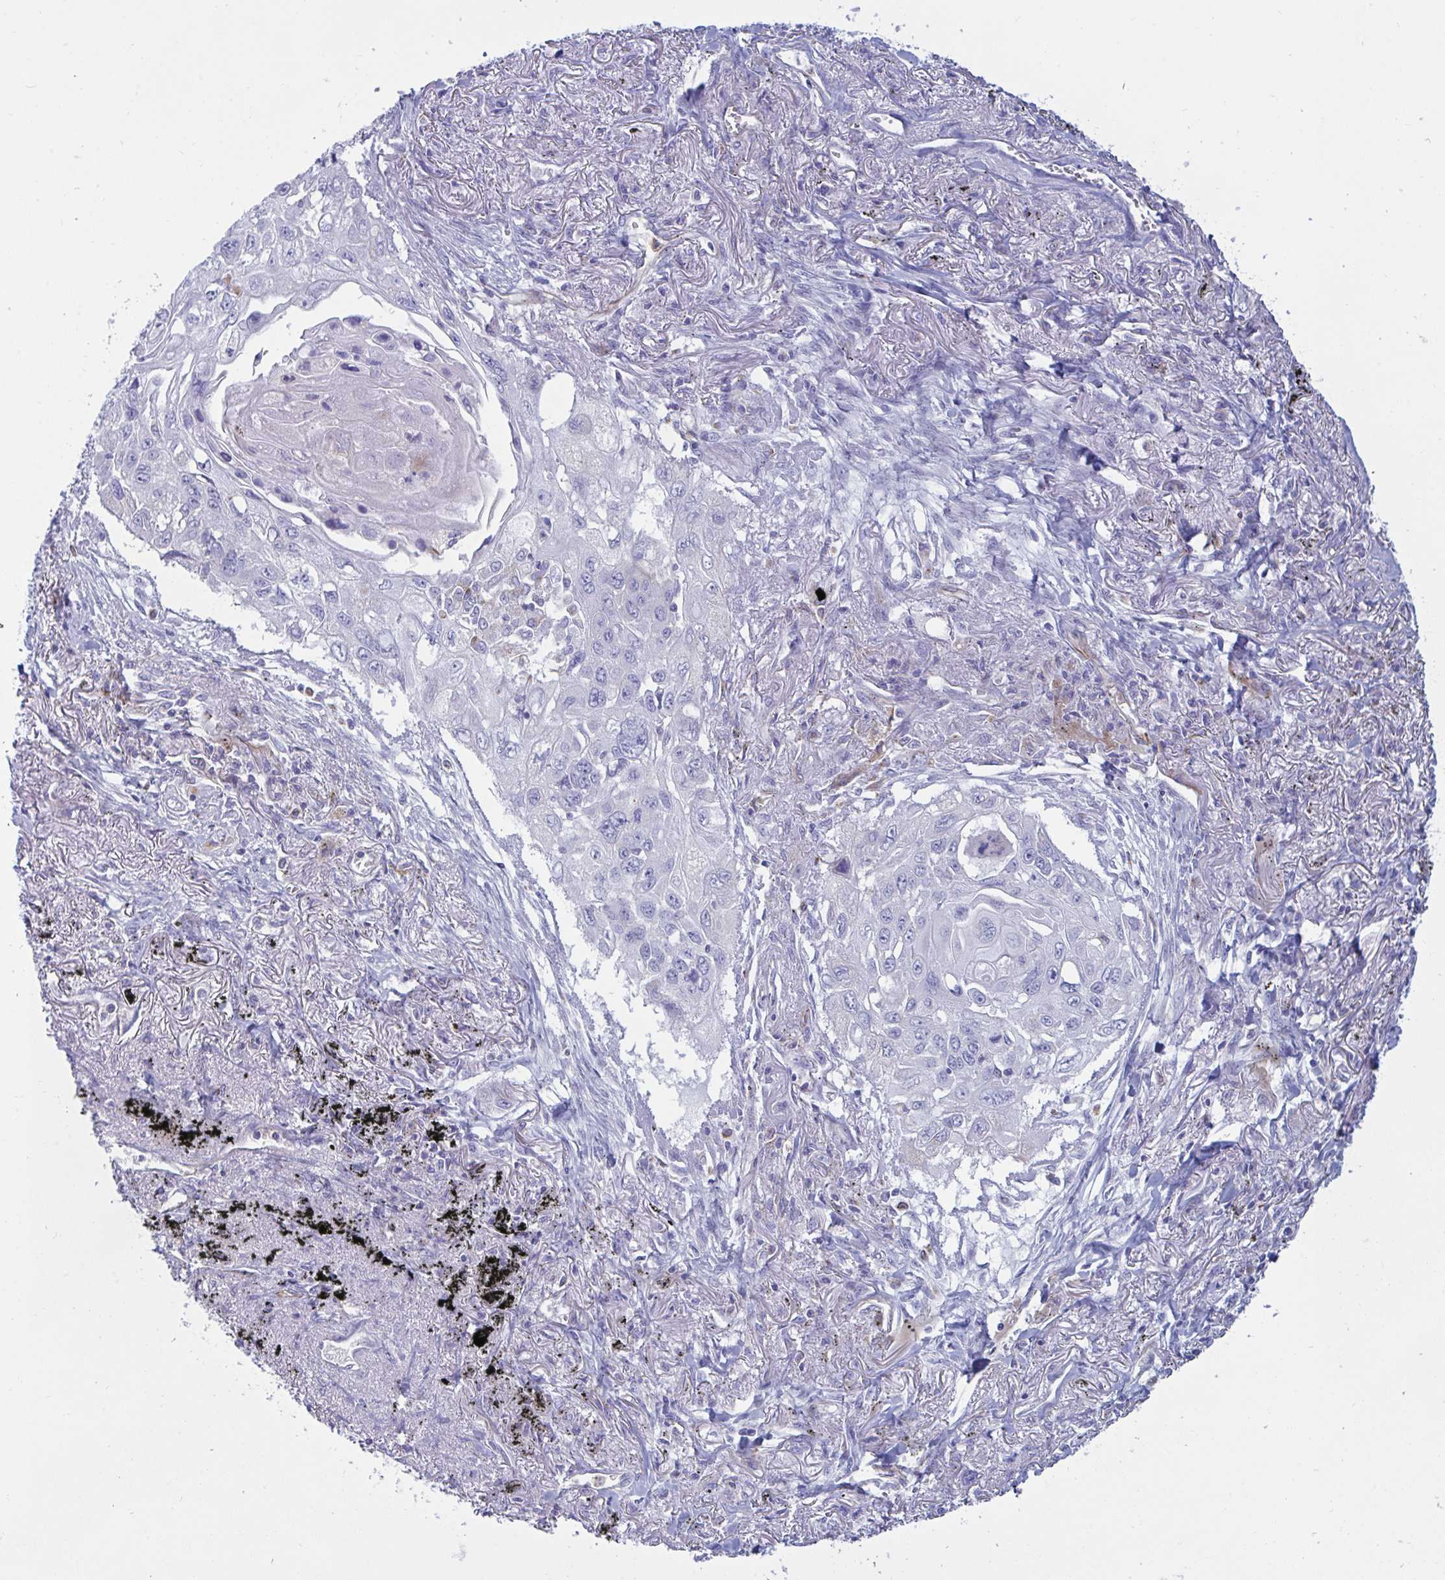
{"staining": {"intensity": "negative", "quantity": "none", "location": "none"}, "tissue": "lung cancer", "cell_type": "Tumor cells", "image_type": "cancer", "snomed": [{"axis": "morphology", "description": "Squamous cell carcinoma, NOS"}, {"axis": "topography", "description": "Lung"}], "caption": "DAB (3,3'-diaminobenzidine) immunohistochemical staining of lung cancer shows no significant staining in tumor cells.", "gene": "SLC9A6", "patient": {"sex": "male", "age": 75}}